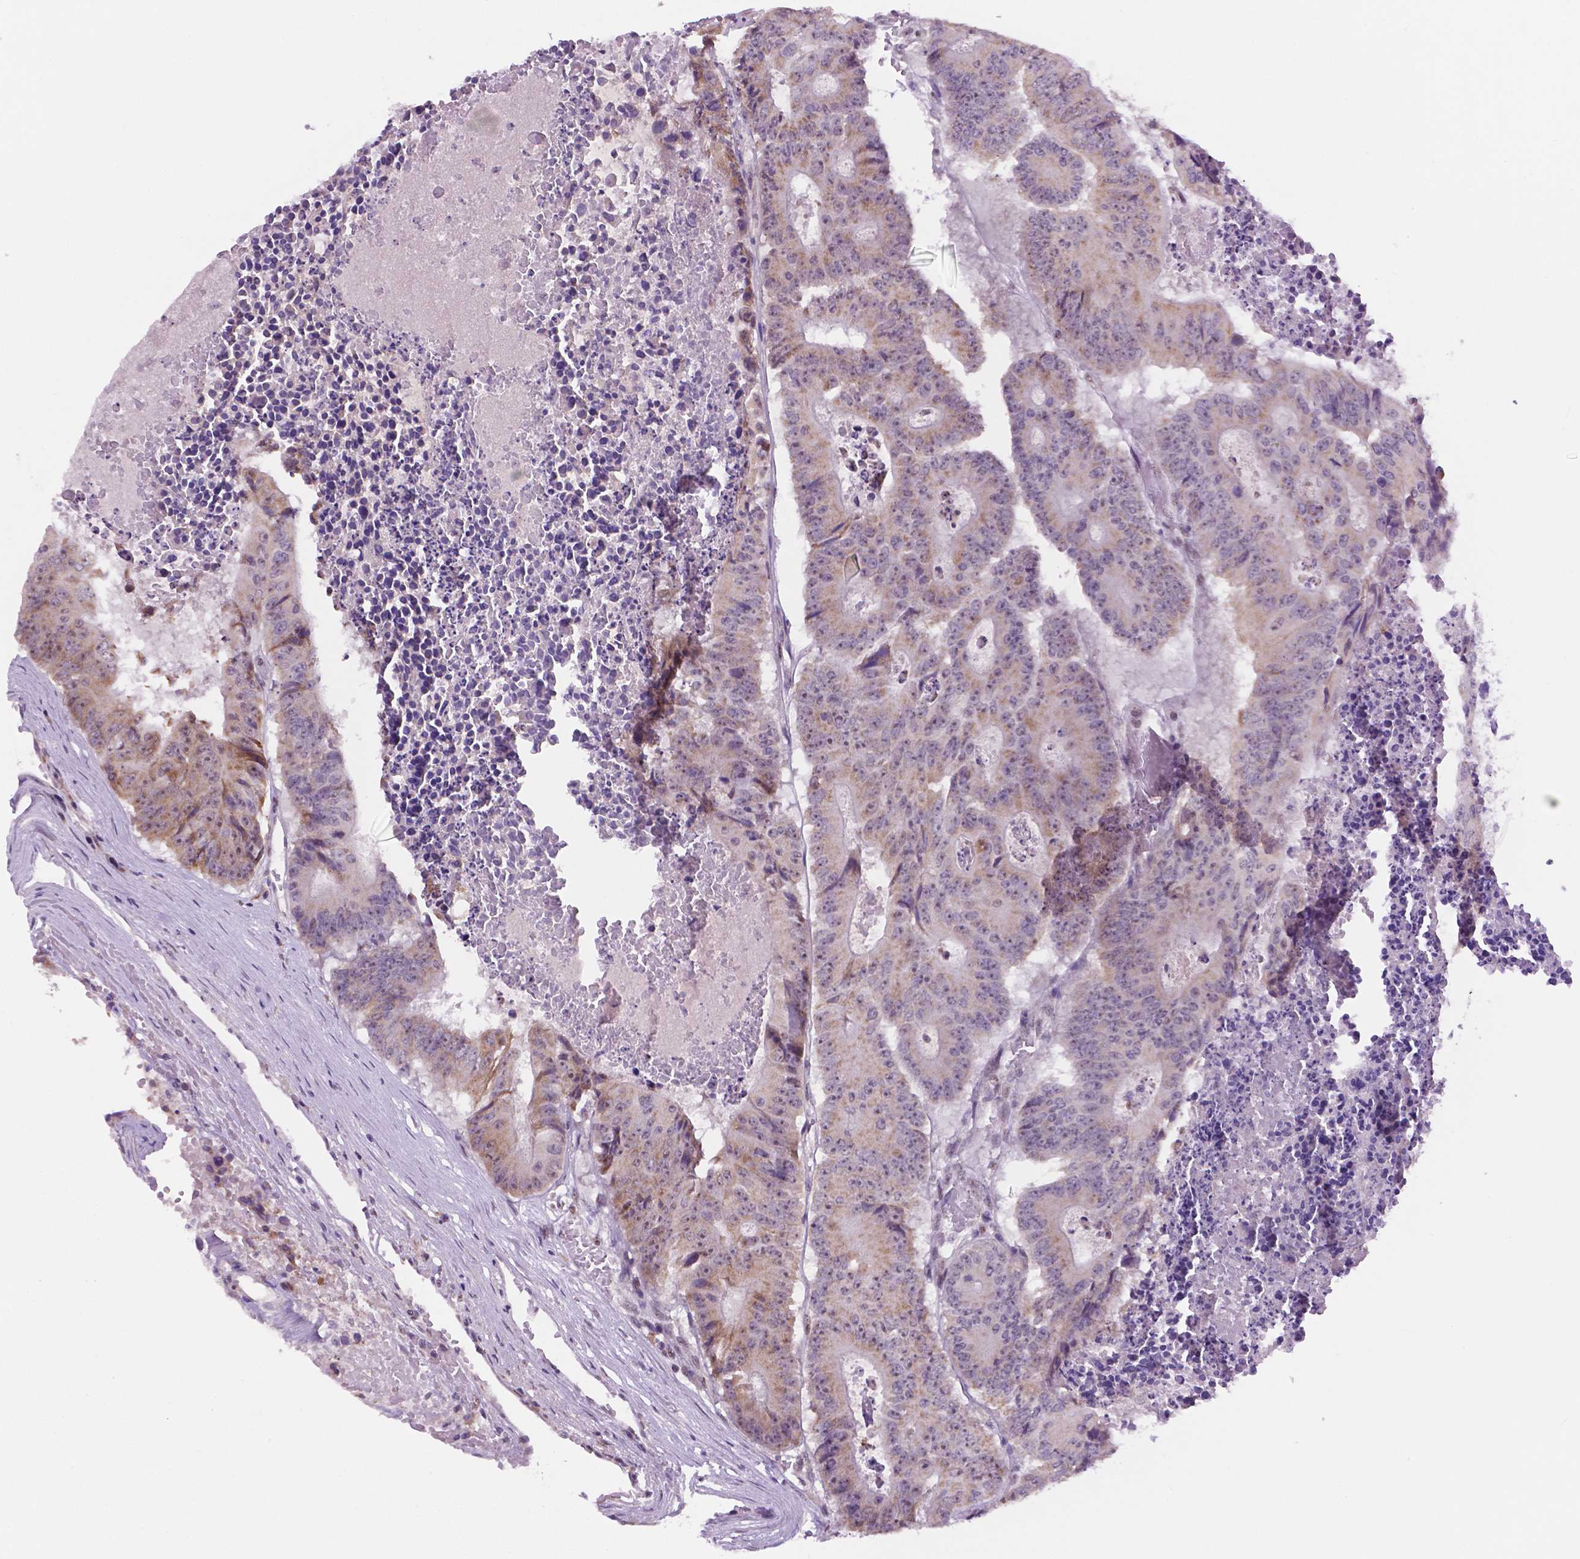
{"staining": {"intensity": "weak", "quantity": "25%-75%", "location": "cytoplasmic/membranous,nuclear"}, "tissue": "colorectal cancer", "cell_type": "Tumor cells", "image_type": "cancer", "snomed": [{"axis": "morphology", "description": "Adenocarcinoma, NOS"}, {"axis": "topography", "description": "Colon"}], "caption": "An image of colorectal cancer (adenocarcinoma) stained for a protein shows weak cytoplasmic/membranous and nuclear brown staining in tumor cells.", "gene": "C18orf21", "patient": {"sex": "male", "age": 87}}